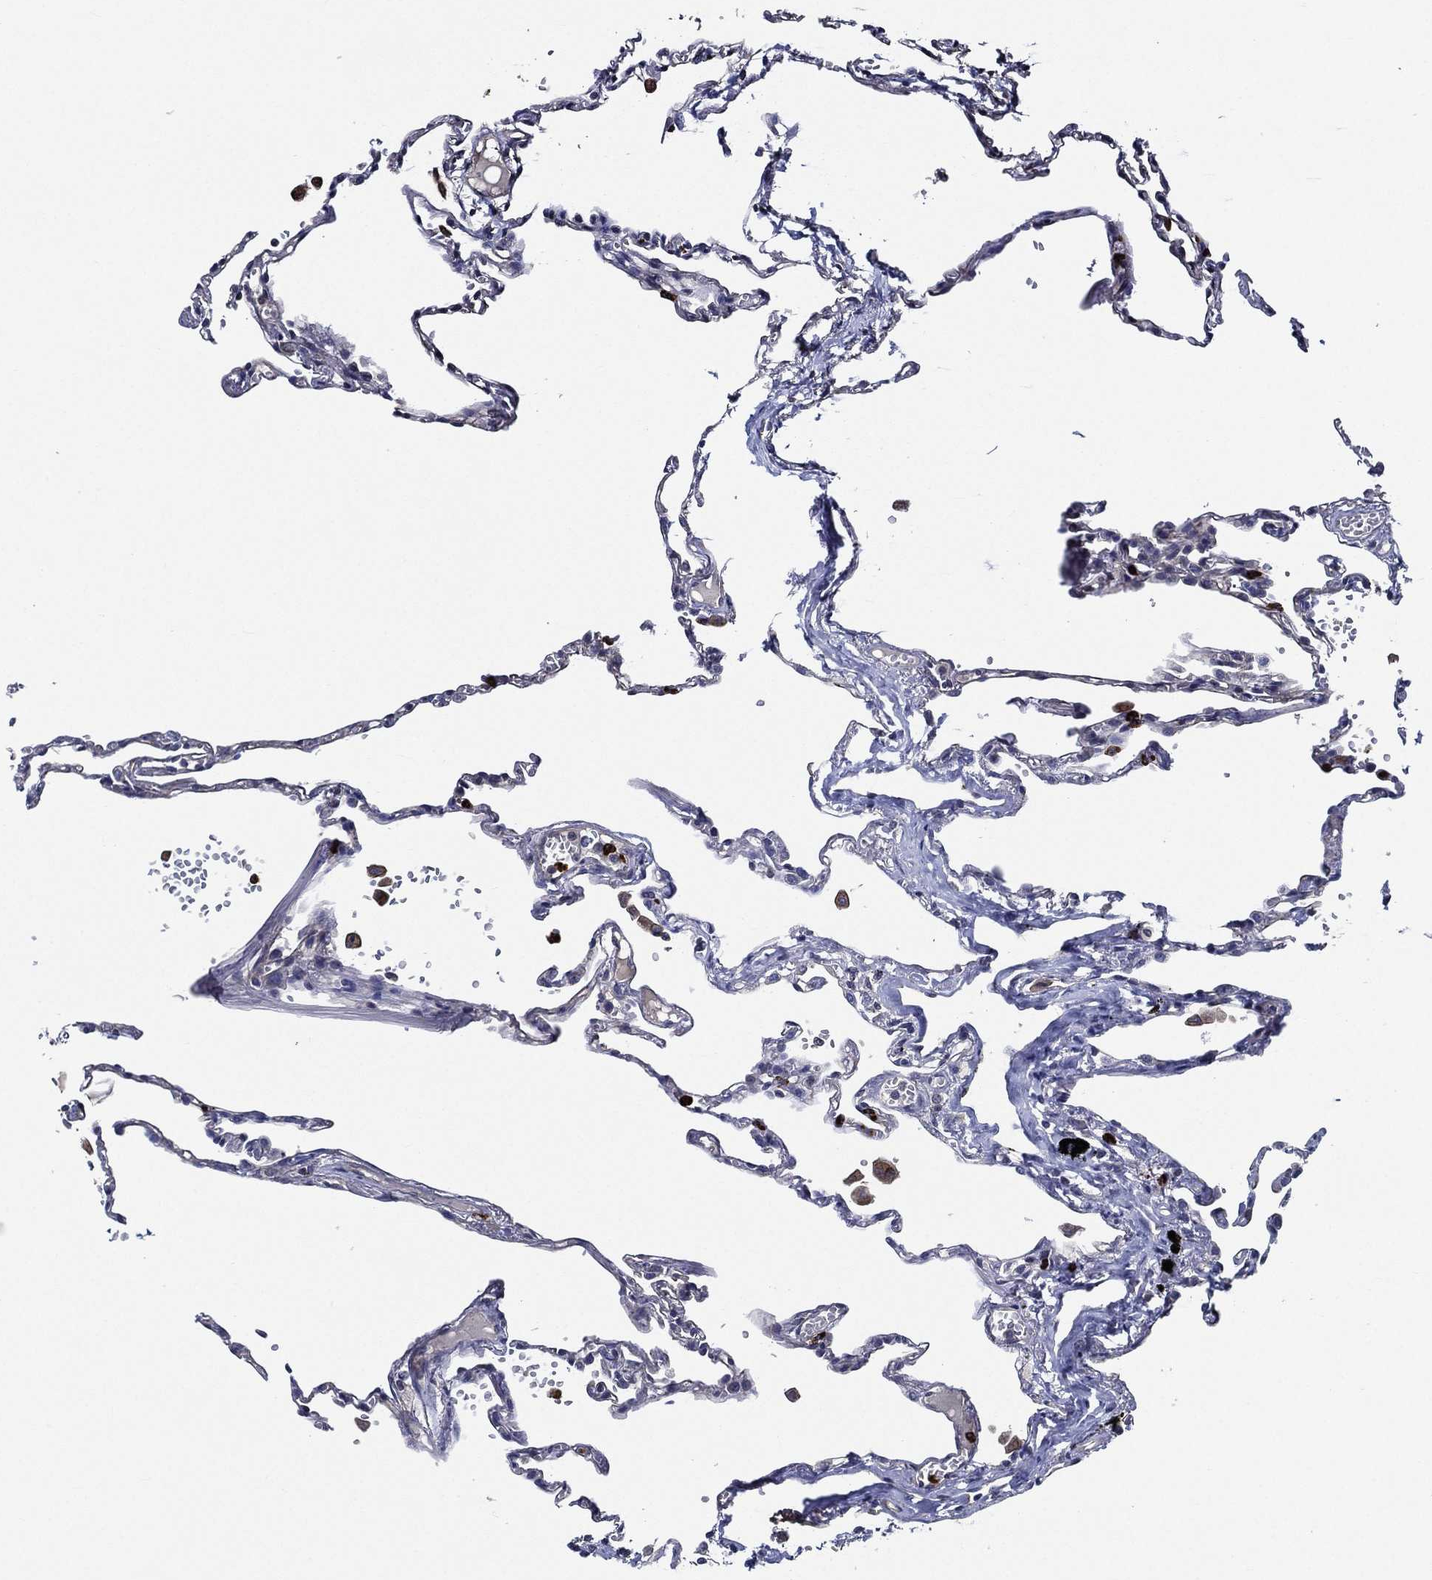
{"staining": {"intensity": "negative", "quantity": "none", "location": "none"}, "tissue": "lung", "cell_type": "Alveolar cells", "image_type": "normal", "snomed": [{"axis": "morphology", "description": "Normal tissue, NOS"}, {"axis": "topography", "description": "Lung"}], "caption": "This is a histopathology image of IHC staining of benign lung, which shows no positivity in alveolar cells. (Brightfield microscopy of DAB (3,3'-diaminobenzidine) immunohistochemistry (IHC) at high magnification).", "gene": "KIF20B", "patient": {"sex": "male", "age": 78}}